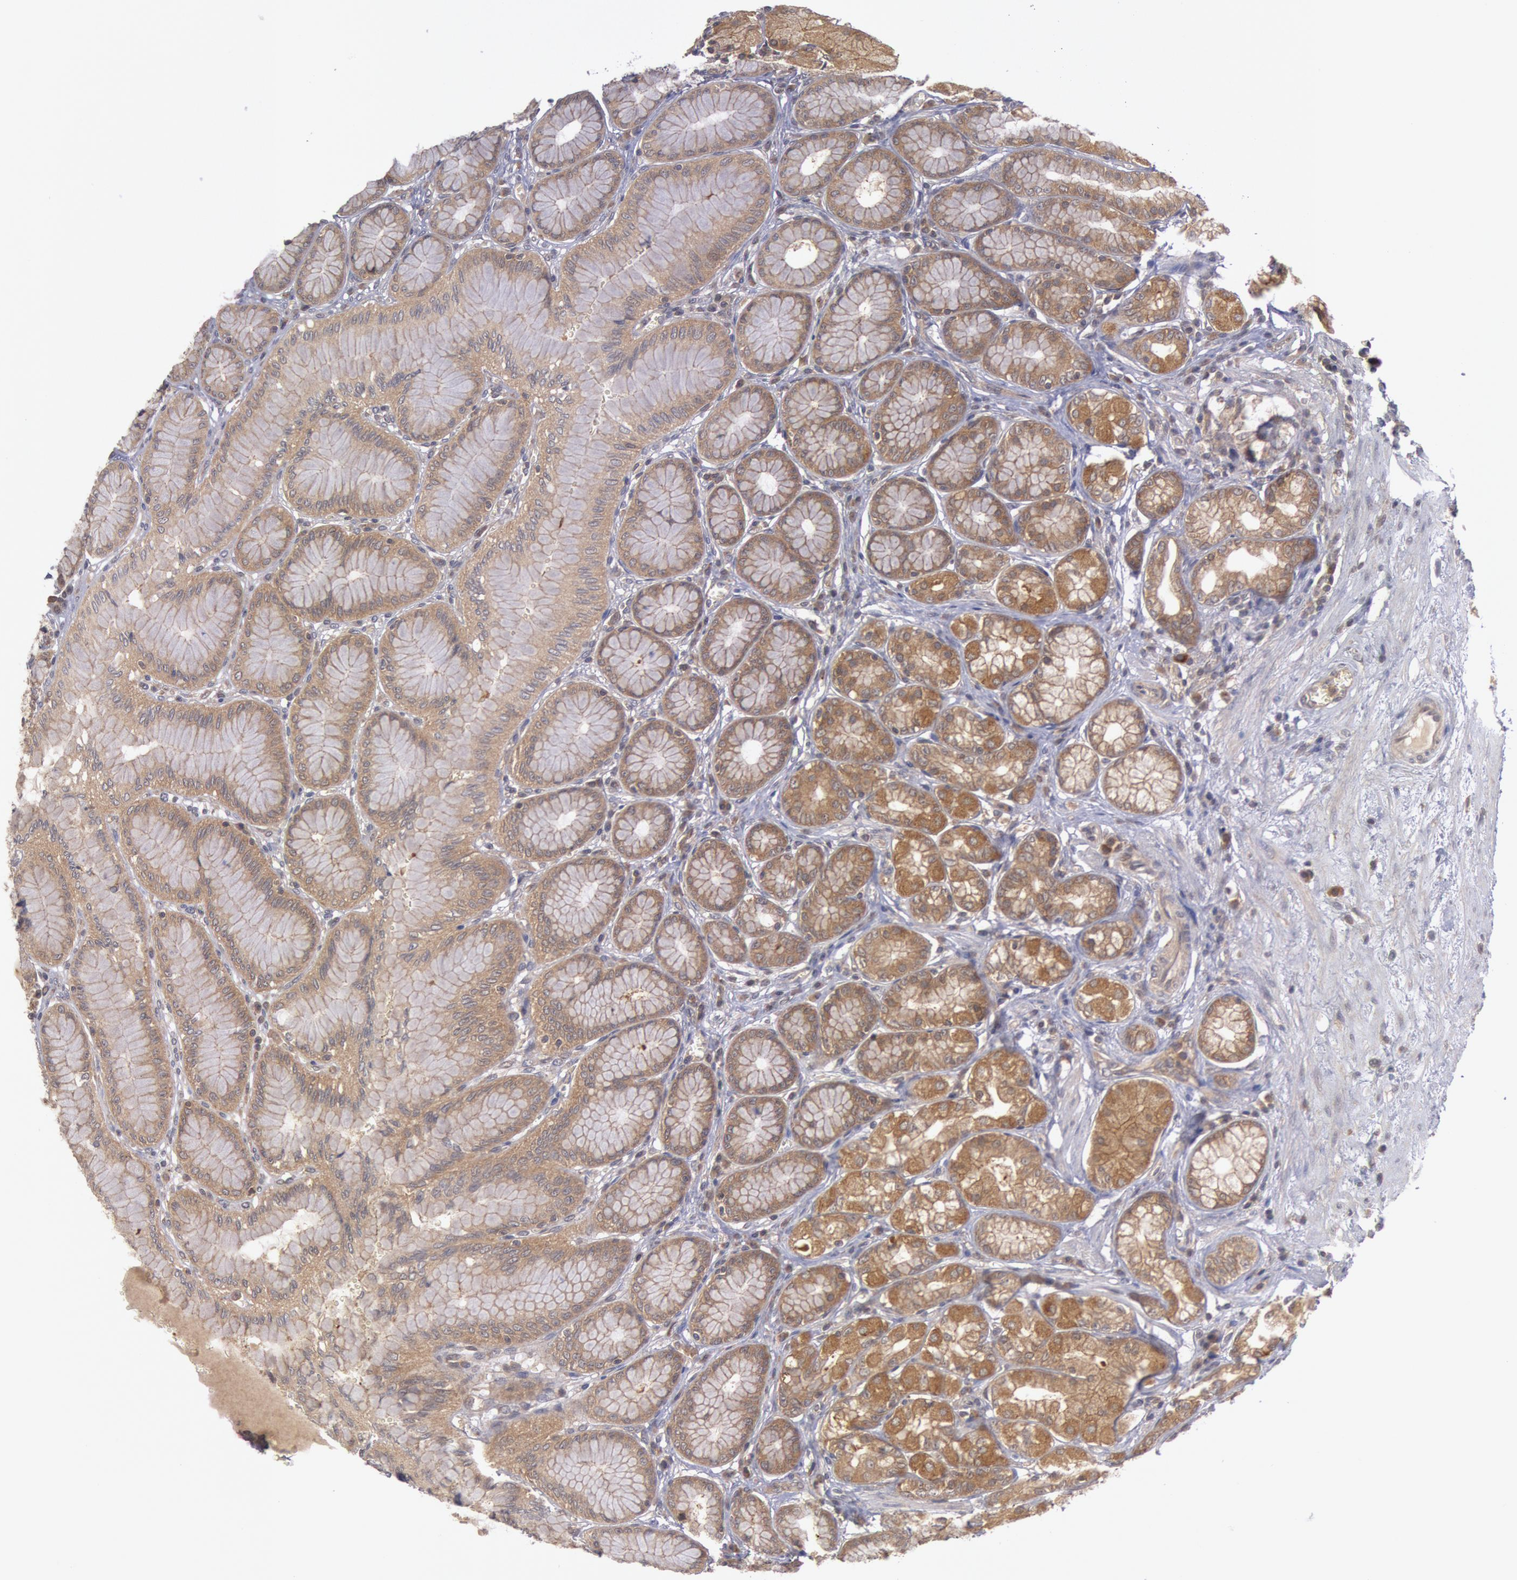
{"staining": {"intensity": "moderate", "quantity": ">75%", "location": "cytoplasmic/membranous"}, "tissue": "stomach", "cell_type": "Glandular cells", "image_type": "normal", "snomed": [{"axis": "morphology", "description": "Normal tissue, NOS"}, {"axis": "topography", "description": "Stomach"}, {"axis": "topography", "description": "Stomach, lower"}], "caption": "This is an image of immunohistochemistry staining of benign stomach, which shows moderate positivity in the cytoplasmic/membranous of glandular cells.", "gene": "BRAF", "patient": {"sex": "male", "age": 76}}